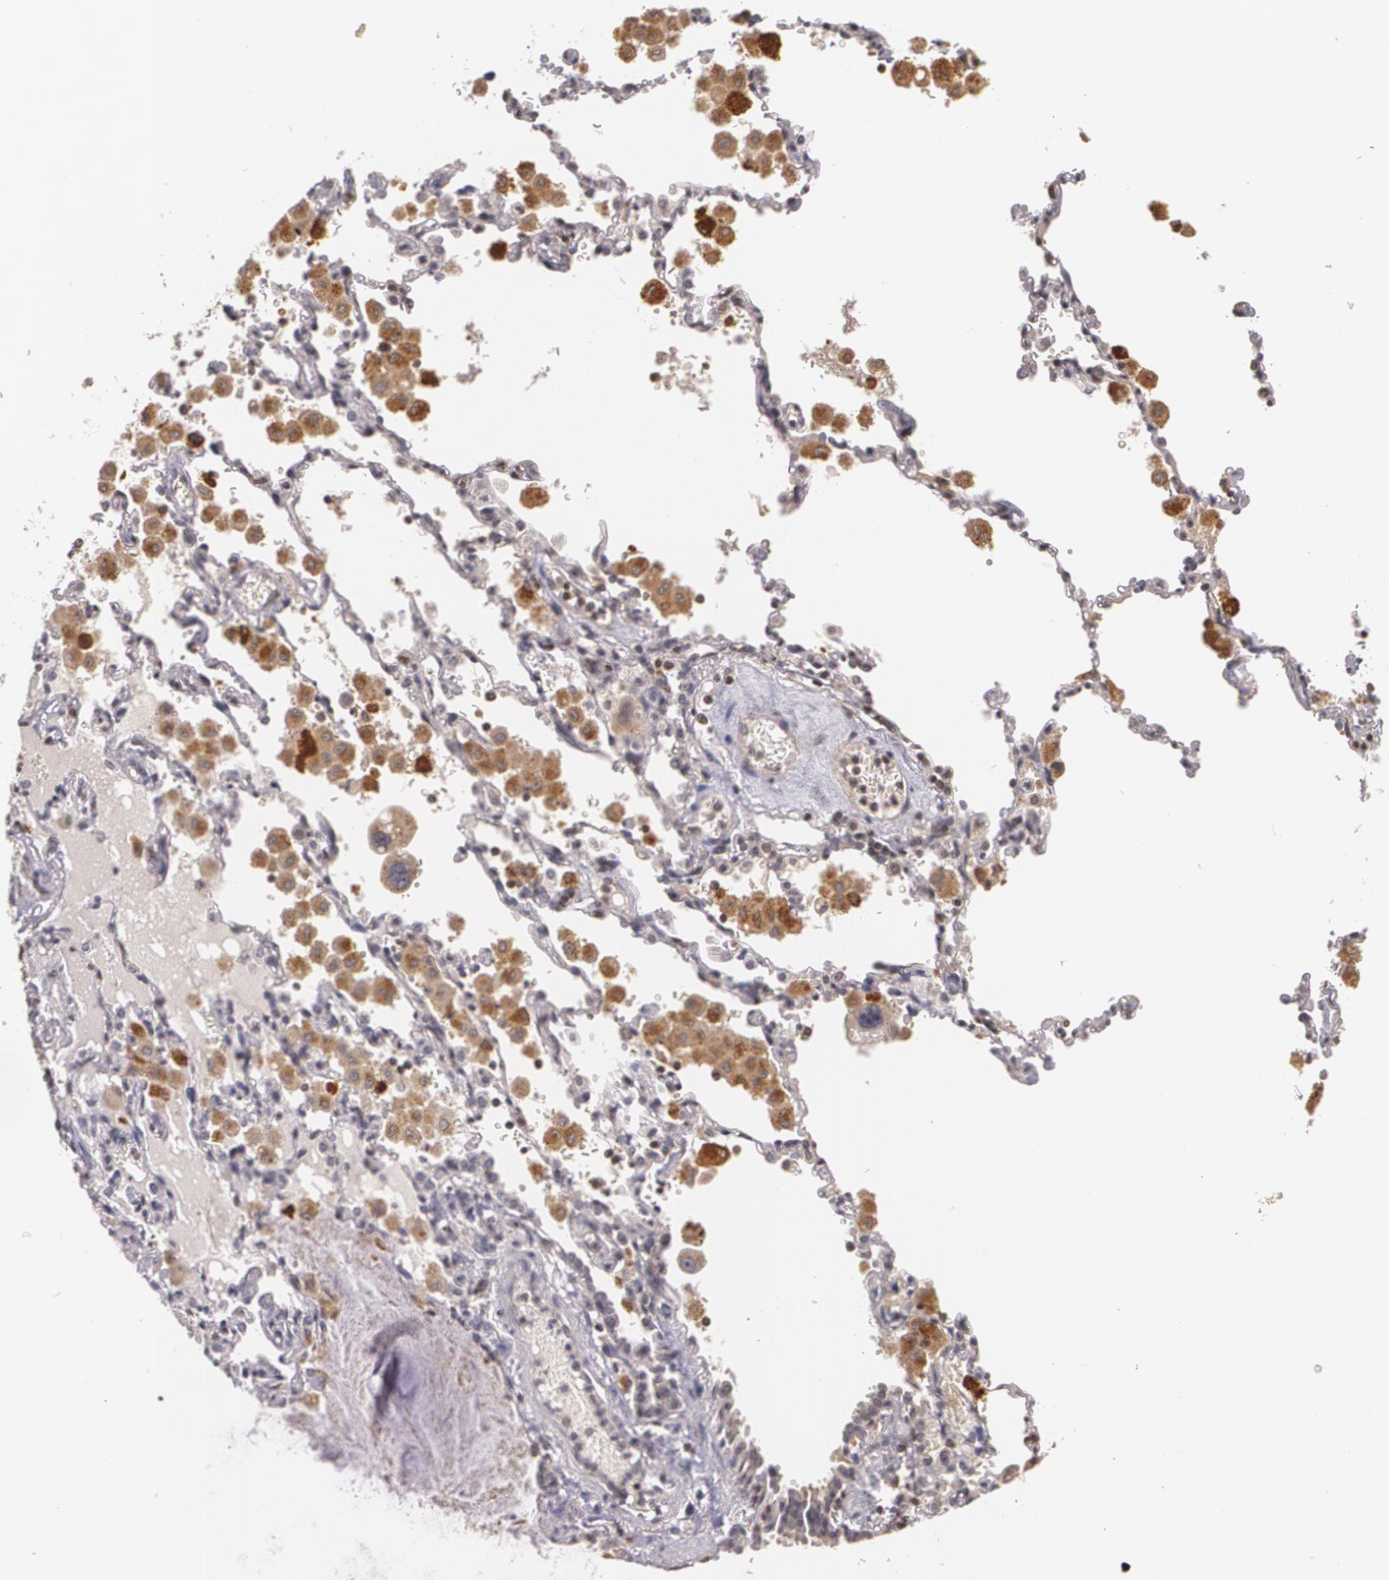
{"staining": {"intensity": "weak", "quantity": ">75%", "location": "cytoplasmic/membranous,nuclear"}, "tissue": "lung cancer", "cell_type": "Tumor cells", "image_type": "cancer", "snomed": [{"axis": "morphology", "description": "Adenocarcinoma, NOS"}, {"axis": "topography", "description": "Lung"}], "caption": "Immunohistochemical staining of lung cancer (adenocarcinoma) exhibits low levels of weak cytoplasmic/membranous and nuclear positivity in about >75% of tumor cells.", "gene": "VAV3", "patient": {"sex": "male", "age": 64}}